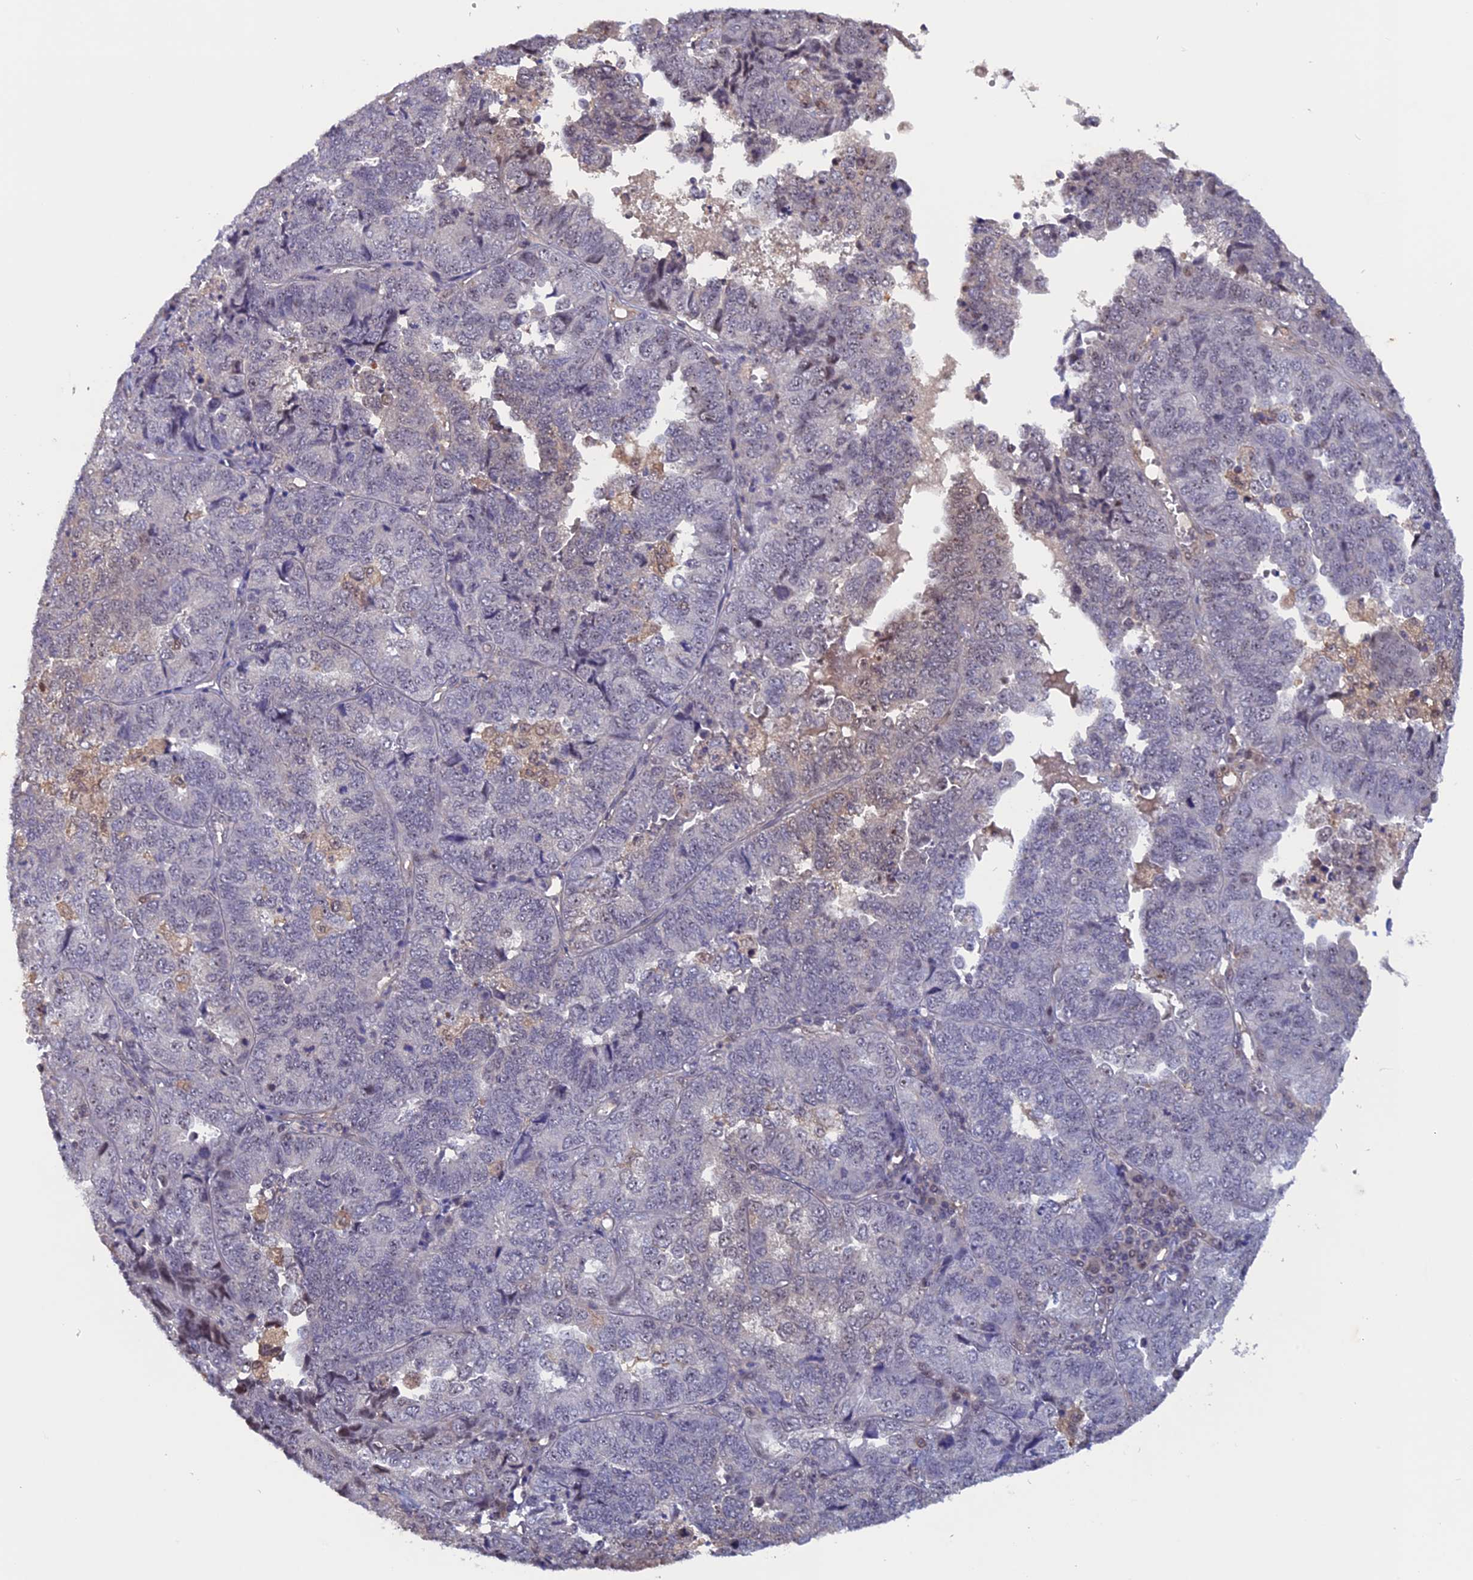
{"staining": {"intensity": "negative", "quantity": "none", "location": "none"}, "tissue": "endometrial cancer", "cell_type": "Tumor cells", "image_type": "cancer", "snomed": [{"axis": "morphology", "description": "Adenocarcinoma, NOS"}, {"axis": "topography", "description": "Endometrium"}], "caption": "The histopathology image demonstrates no significant expression in tumor cells of endometrial cancer (adenocarcinoma).", "gene": "FAM98C", "patient": {"sex": "female", "age": 79}}